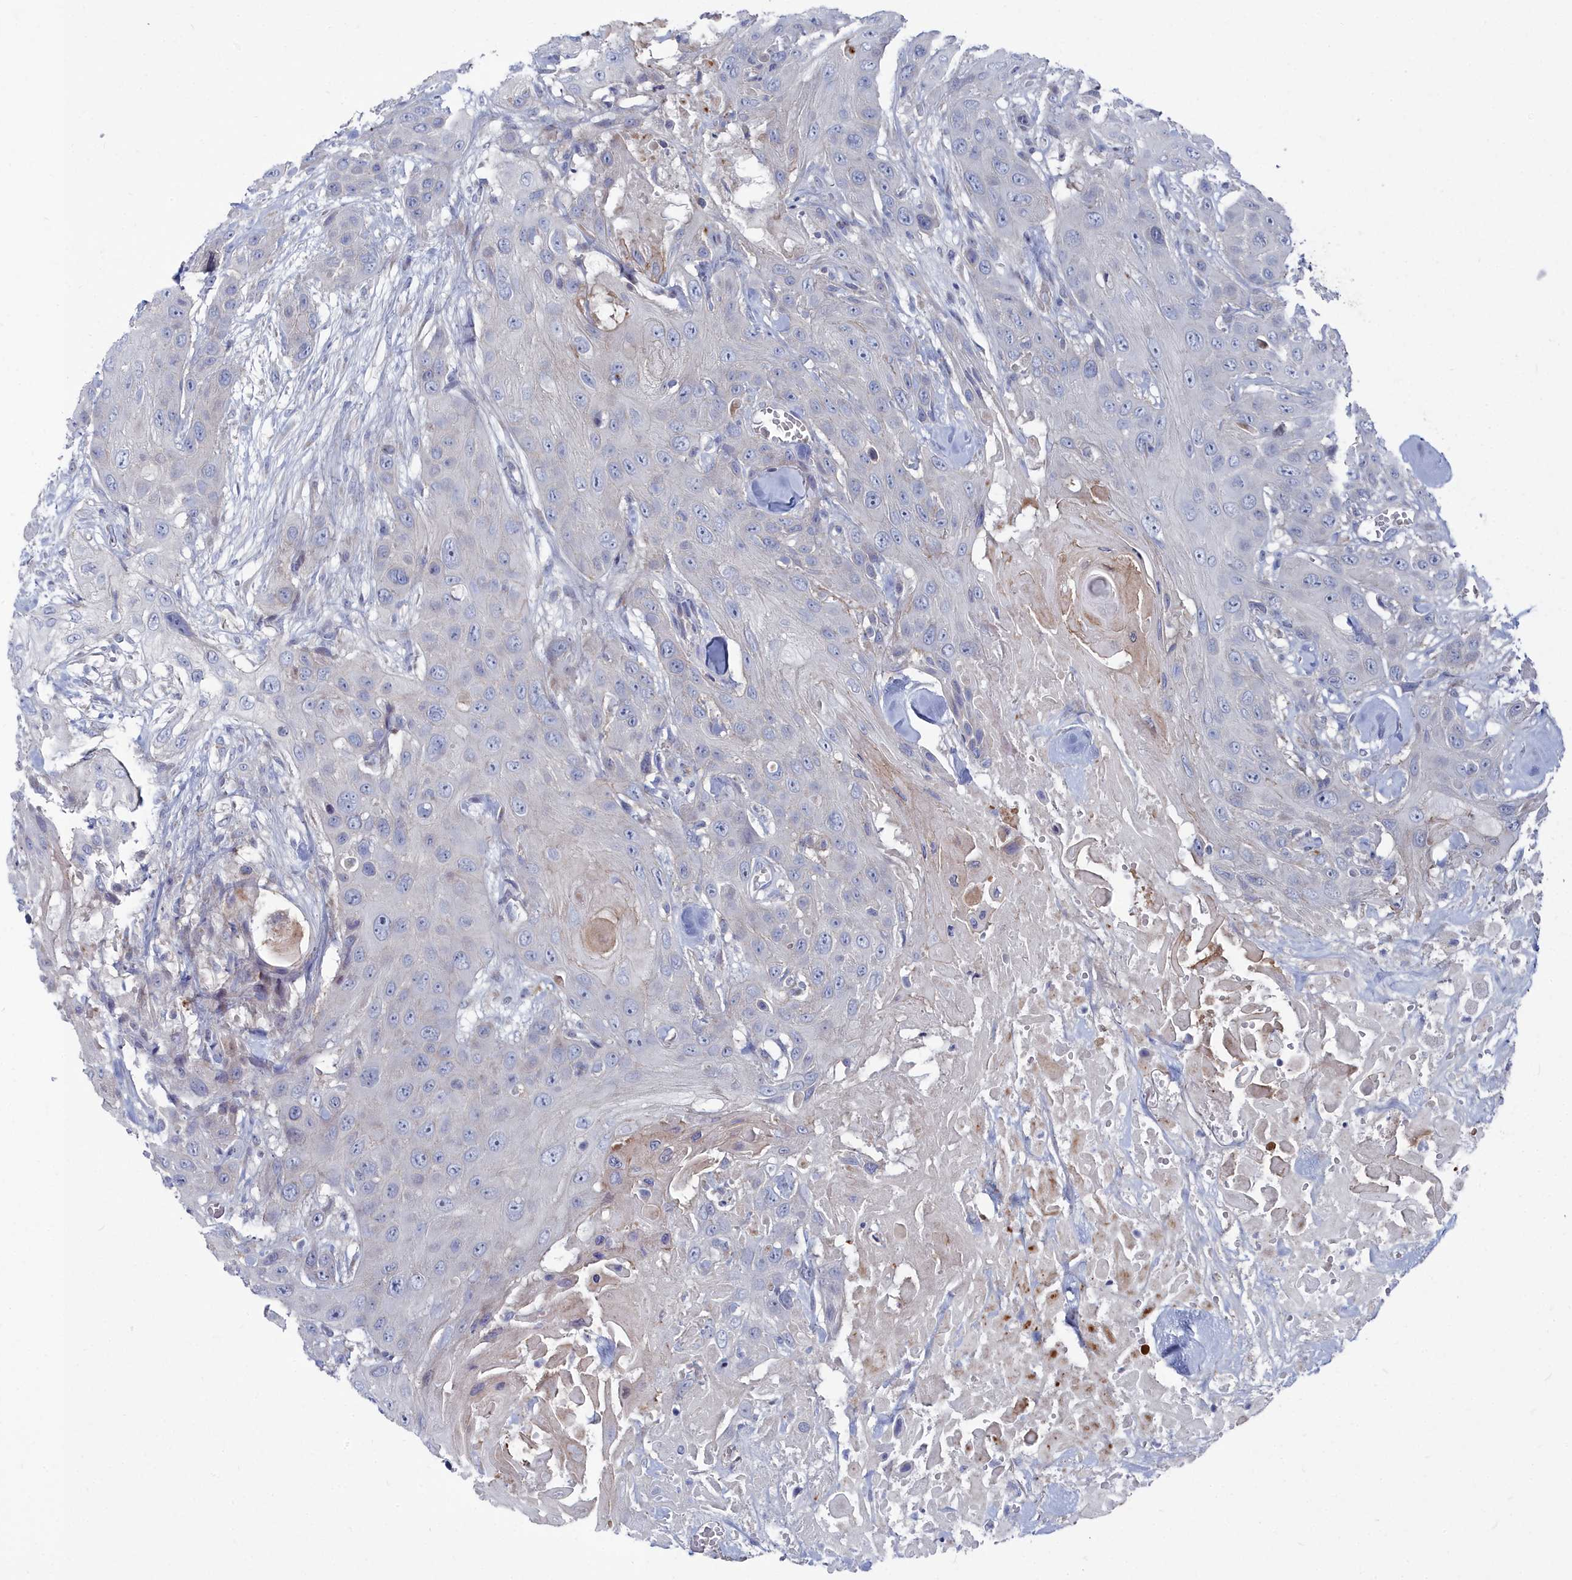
{"staining": {"intensity": "negative", "quantity": "none", "location": "none"}, "tissue": "head and neck cancer", "cell_type": "Tumor cells", "image_type": "cancer", "snomed": [{"axis": "morphology", "description": "Squamous cell carcinoma, NOS"}, {"axis": "topography", "description": "Head-Neck"}], "caption": "There is no significant expression in tumor cells of head and neck cancer (squamous cell carcinoma).", "gene": "SHISAL2A", "patient": {"sex": "male", "age": 81}}